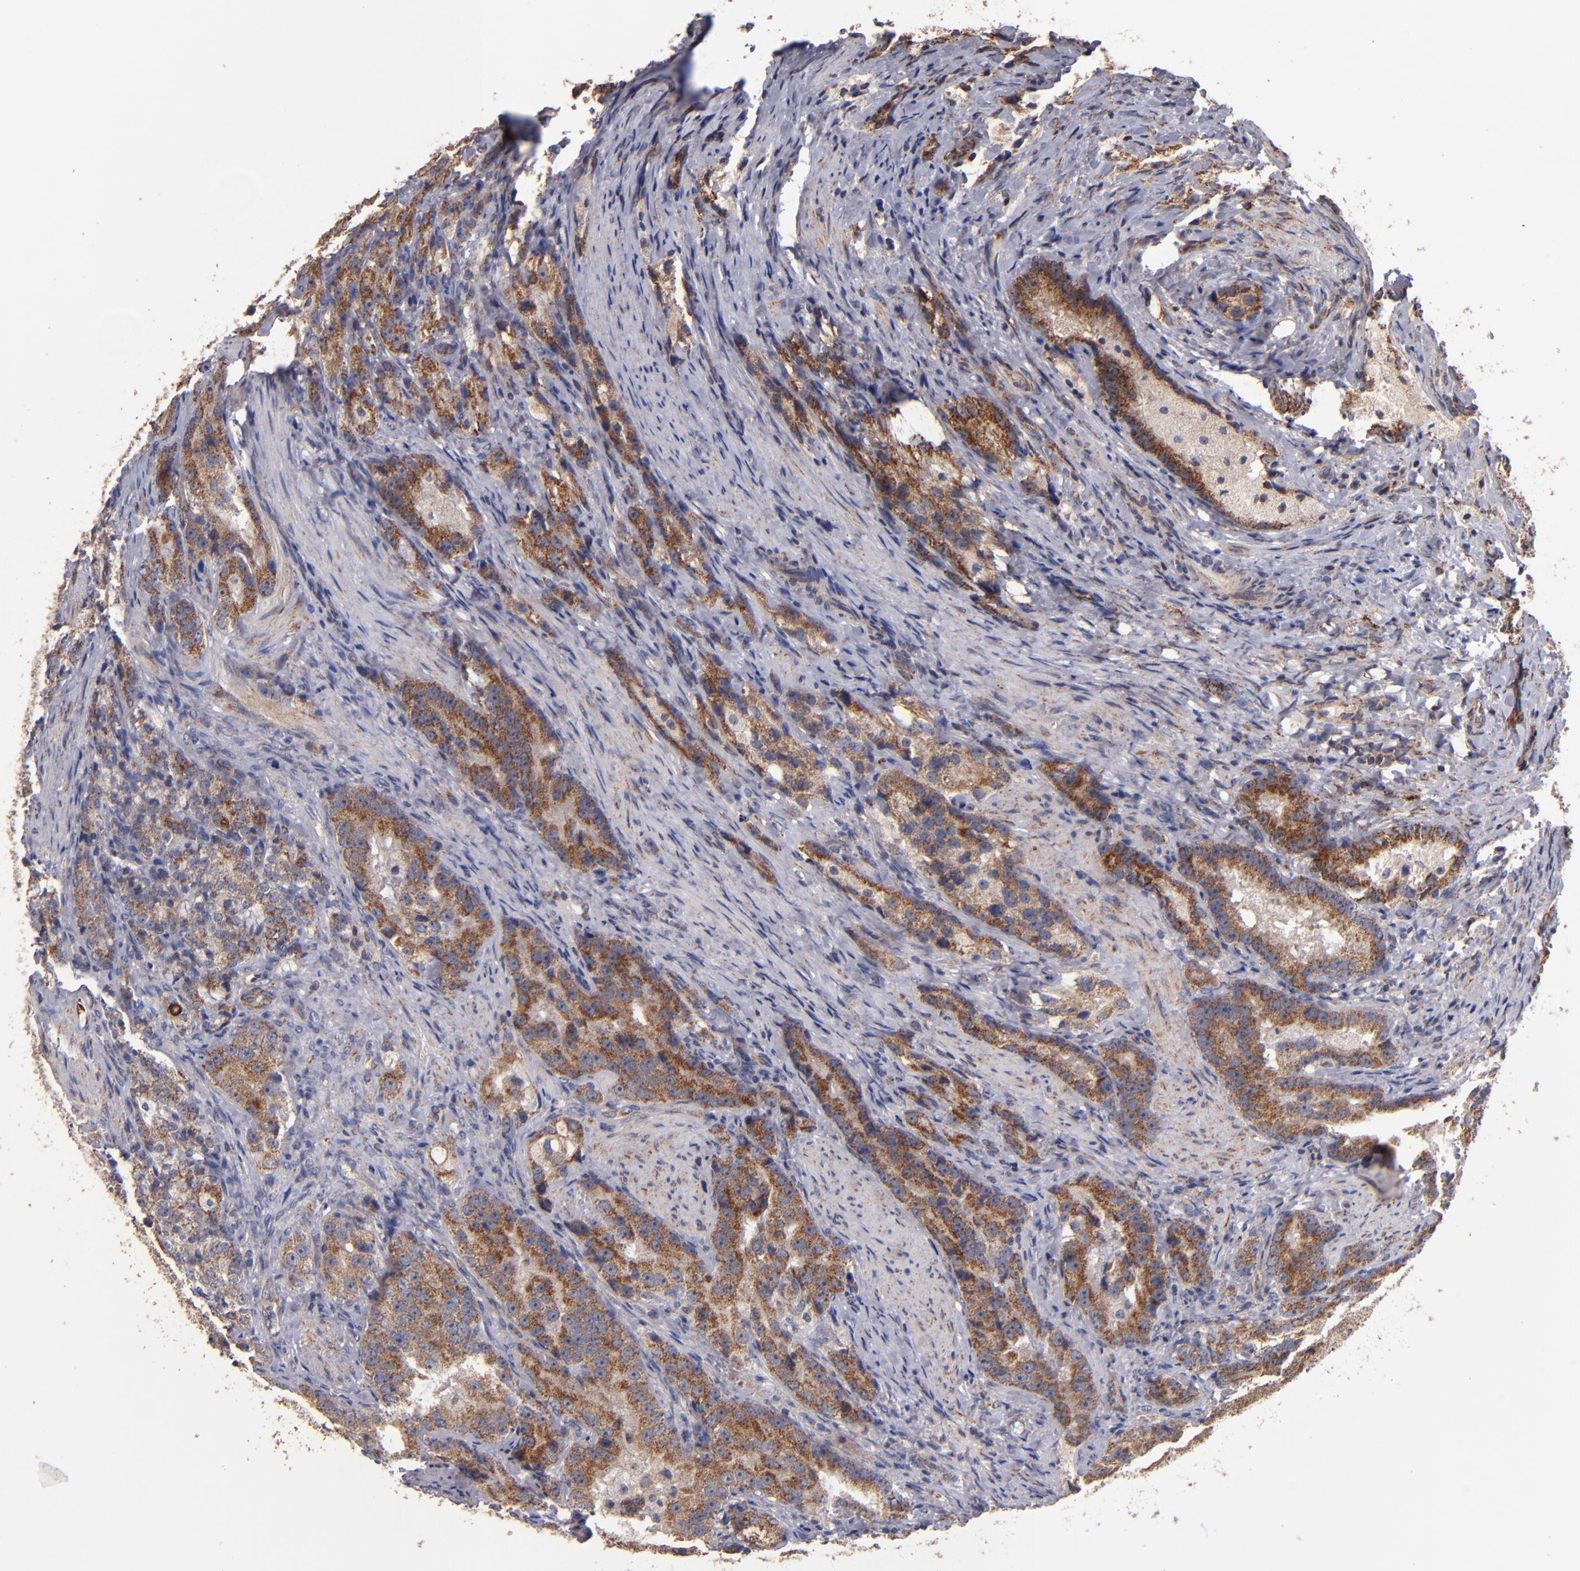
{"staining": {"intensity": "moderate", "quantity": ">75%", "location": "cytoplasmic/membranous"}, "tissue": "prostate cancer", "cell_type": "Tumor cells", "image_type": "cancer", "snomed": [{"axis": "morphology", "description": "Adenocarcinoma, High grade"}, {"axis": "topography", "description": "Prostate"}], "caption": "Immunohistochemical staining of prostate cancer (adenocarcinoma (high-grade)) displays medium levels of moderate cytoplasmic/membranous positivity in approximately >75% of tumor cells.", "gene": "DIABLO", "patient": {"sex": "male", "age": 63}}